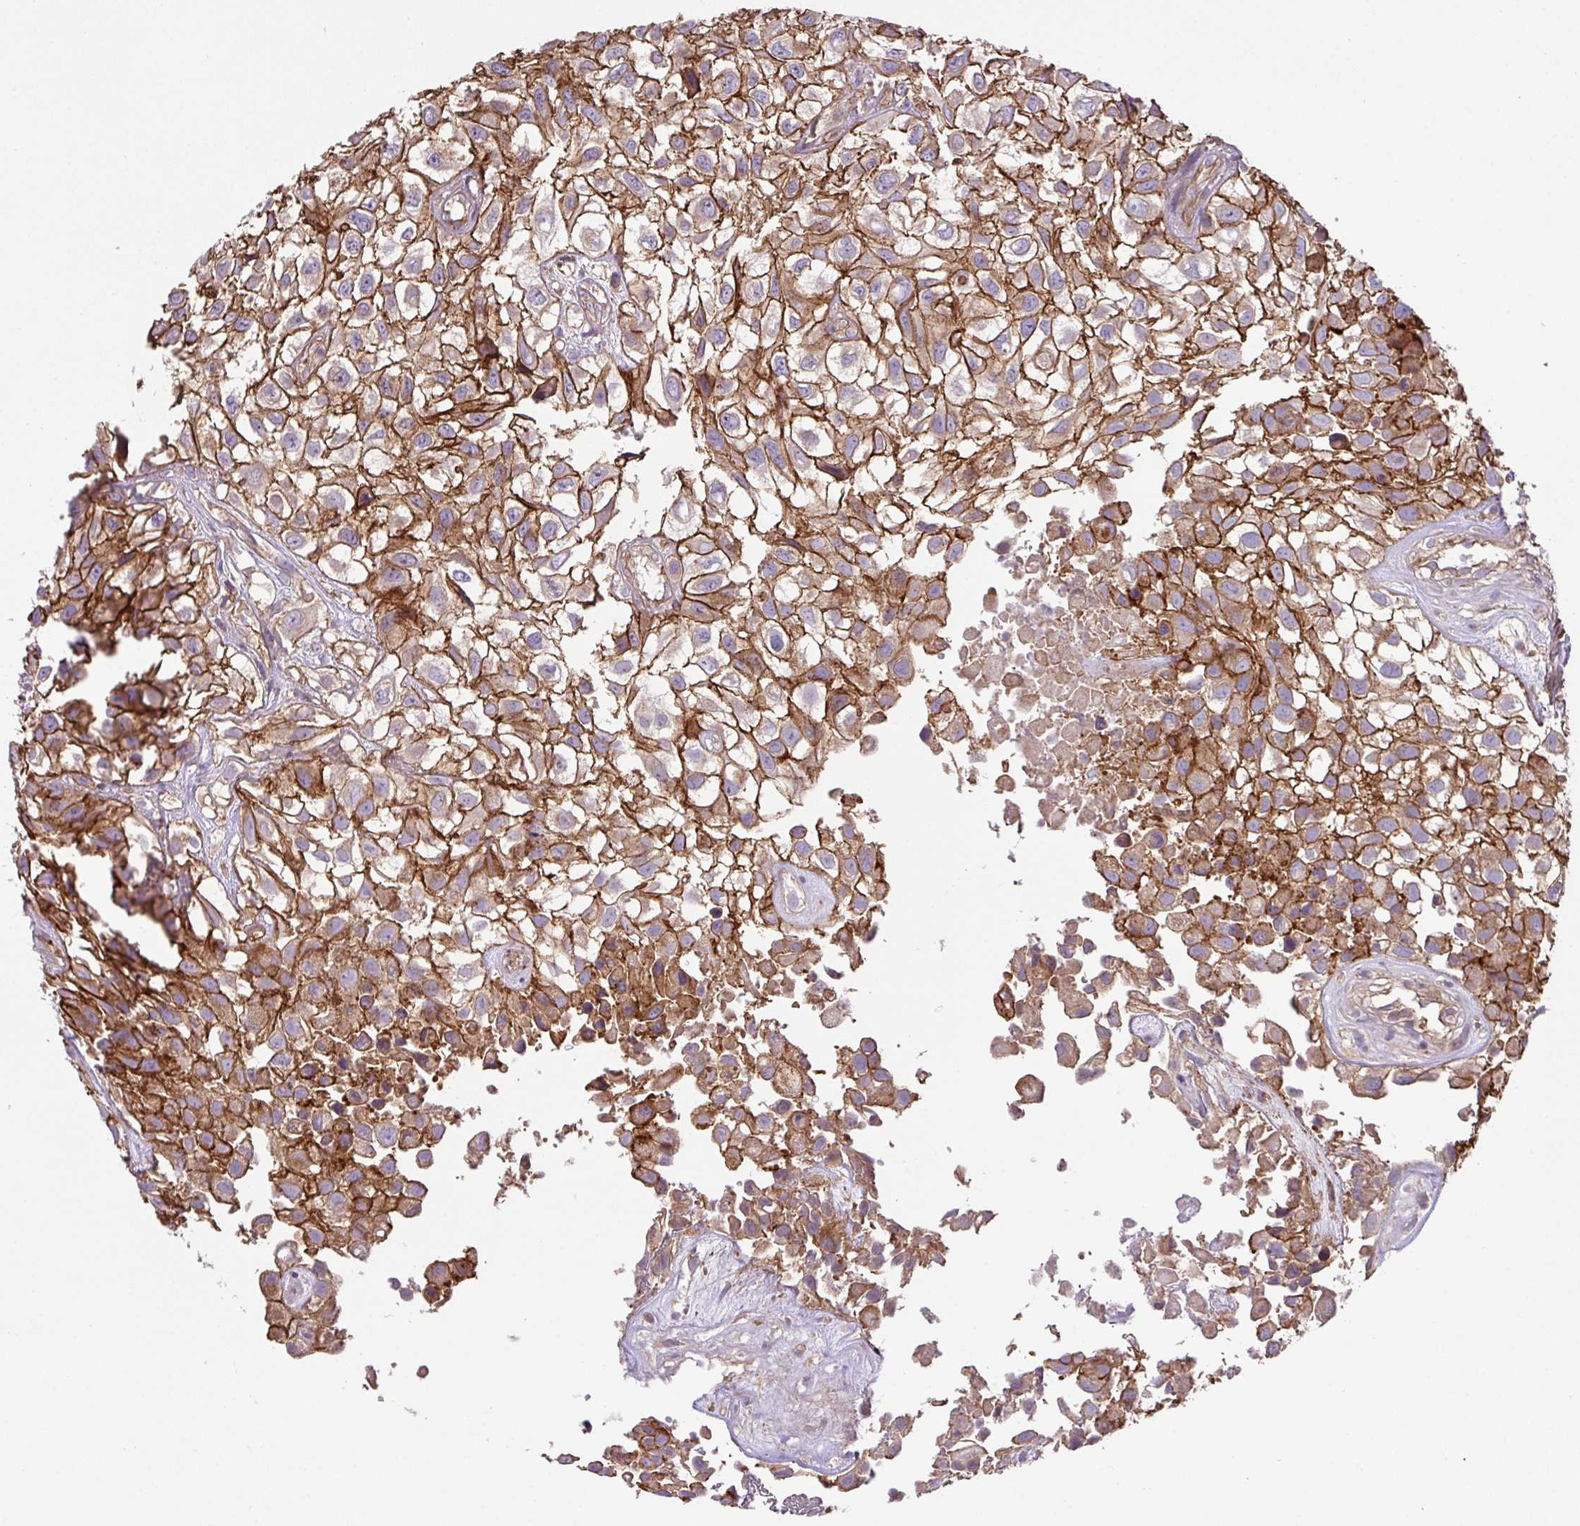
{"staining": {"intensity": "strong", "quantity": ">75%", "location": "cytoplasmic/membranous"}, "tissue": "urothelial cancer", "cell_type": "Tumor cells", "image_type": "cancer", "snomed": [{"axis": "morphology", "description": "Urothelial carcinoma, High grade"}, {"axis": "topography", "description": "Urinary bladder"}], "caption": "Urothelial cancer stained with a protein marker displays strong staining in tumor cells.", "gene": "RIC1", "patient": {"sex": "male", "age": 56}}